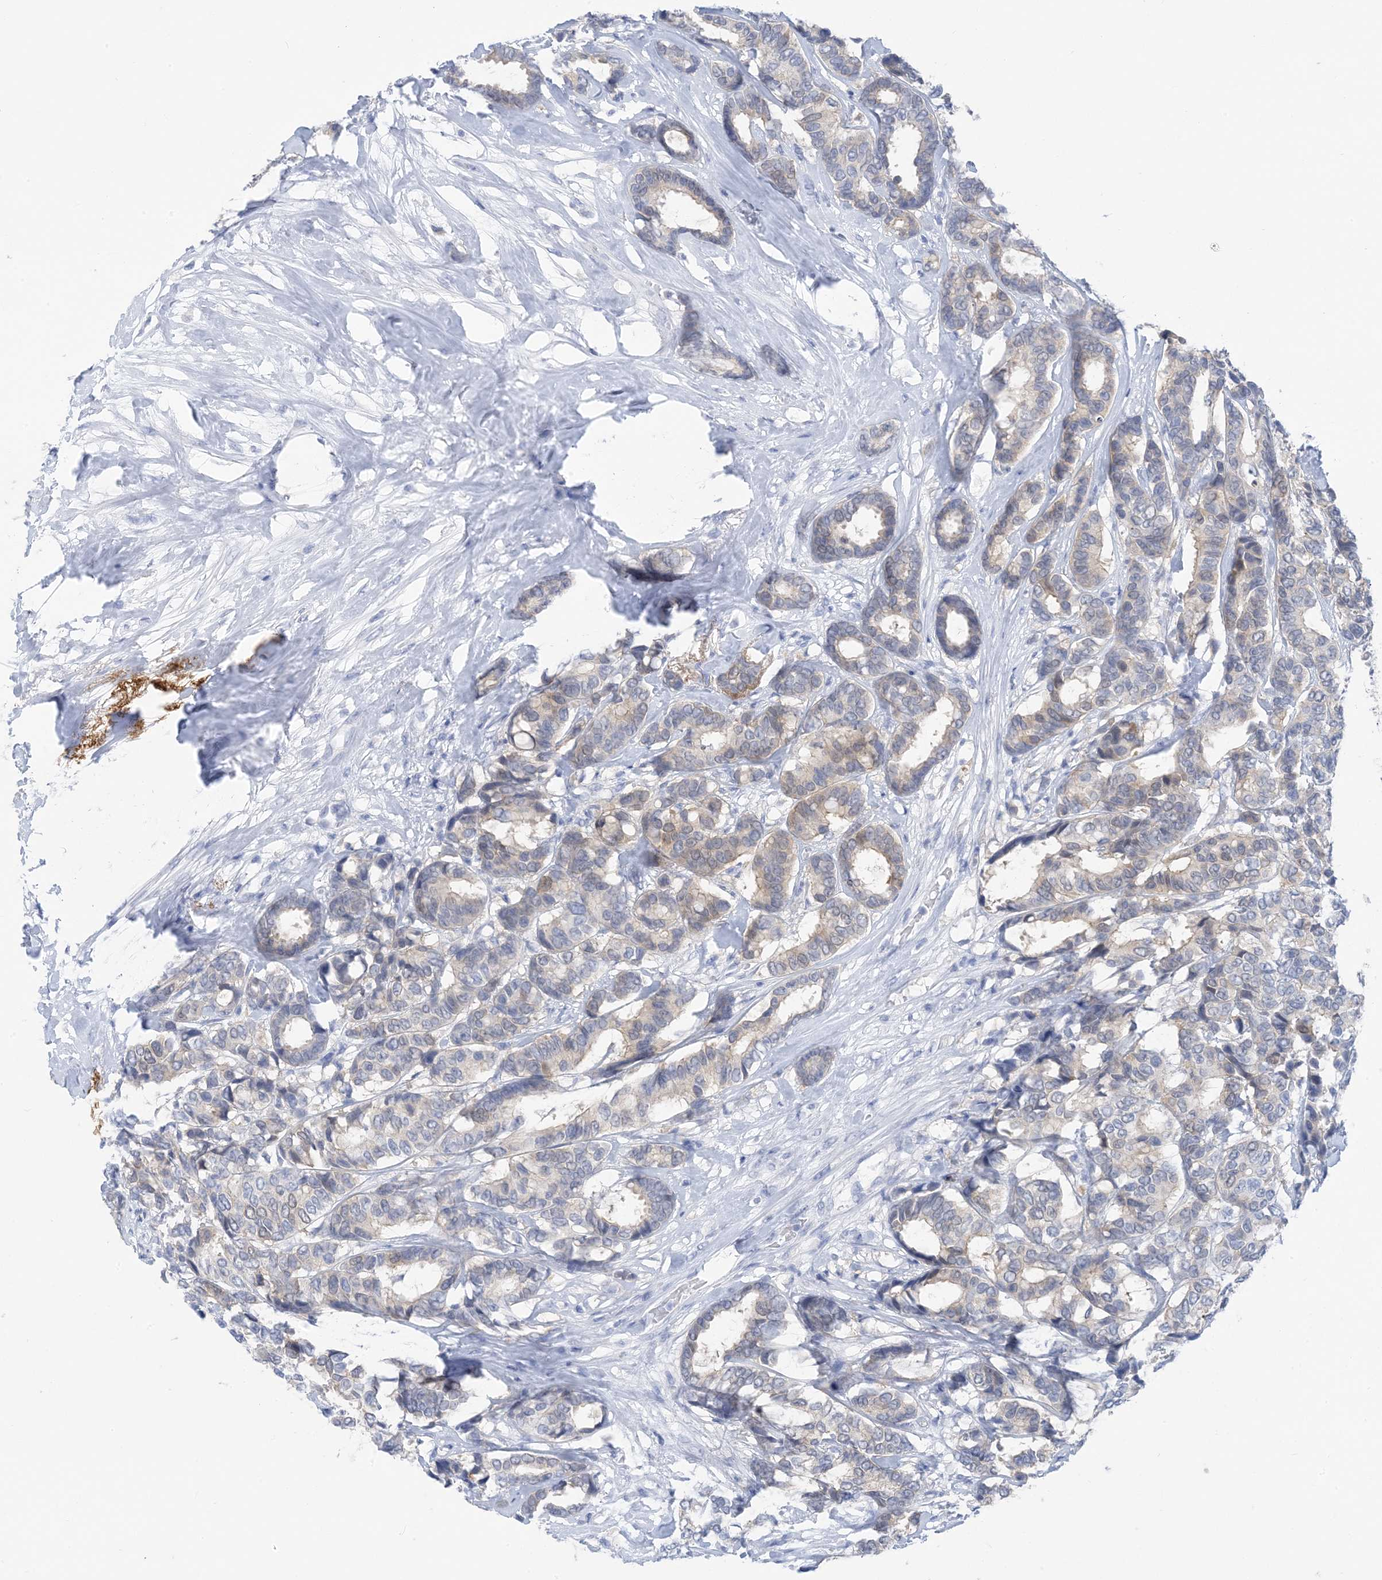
{"staining": {"intensity": "weak", "quantity": "25%-75%", "location": "cytoplasmic/membranous"}, "tissue": "breast cancer", "cell_type": "Tumor cells", "image_type": "cancer", "snomed": [{"axis": "morphology", "description": "Duct carcinoma"}, {"axis": "topography", "description": "Breast"}], "caption": "Approximately 25%-75% of tumor cells in breast intraductal carcinoma show weak cytoplasmic/membranous protein staining as visualized by brown immunohistochemical staining.", "gene": "SH3YL1", "patient": {"sex": "female", "age": 87}}